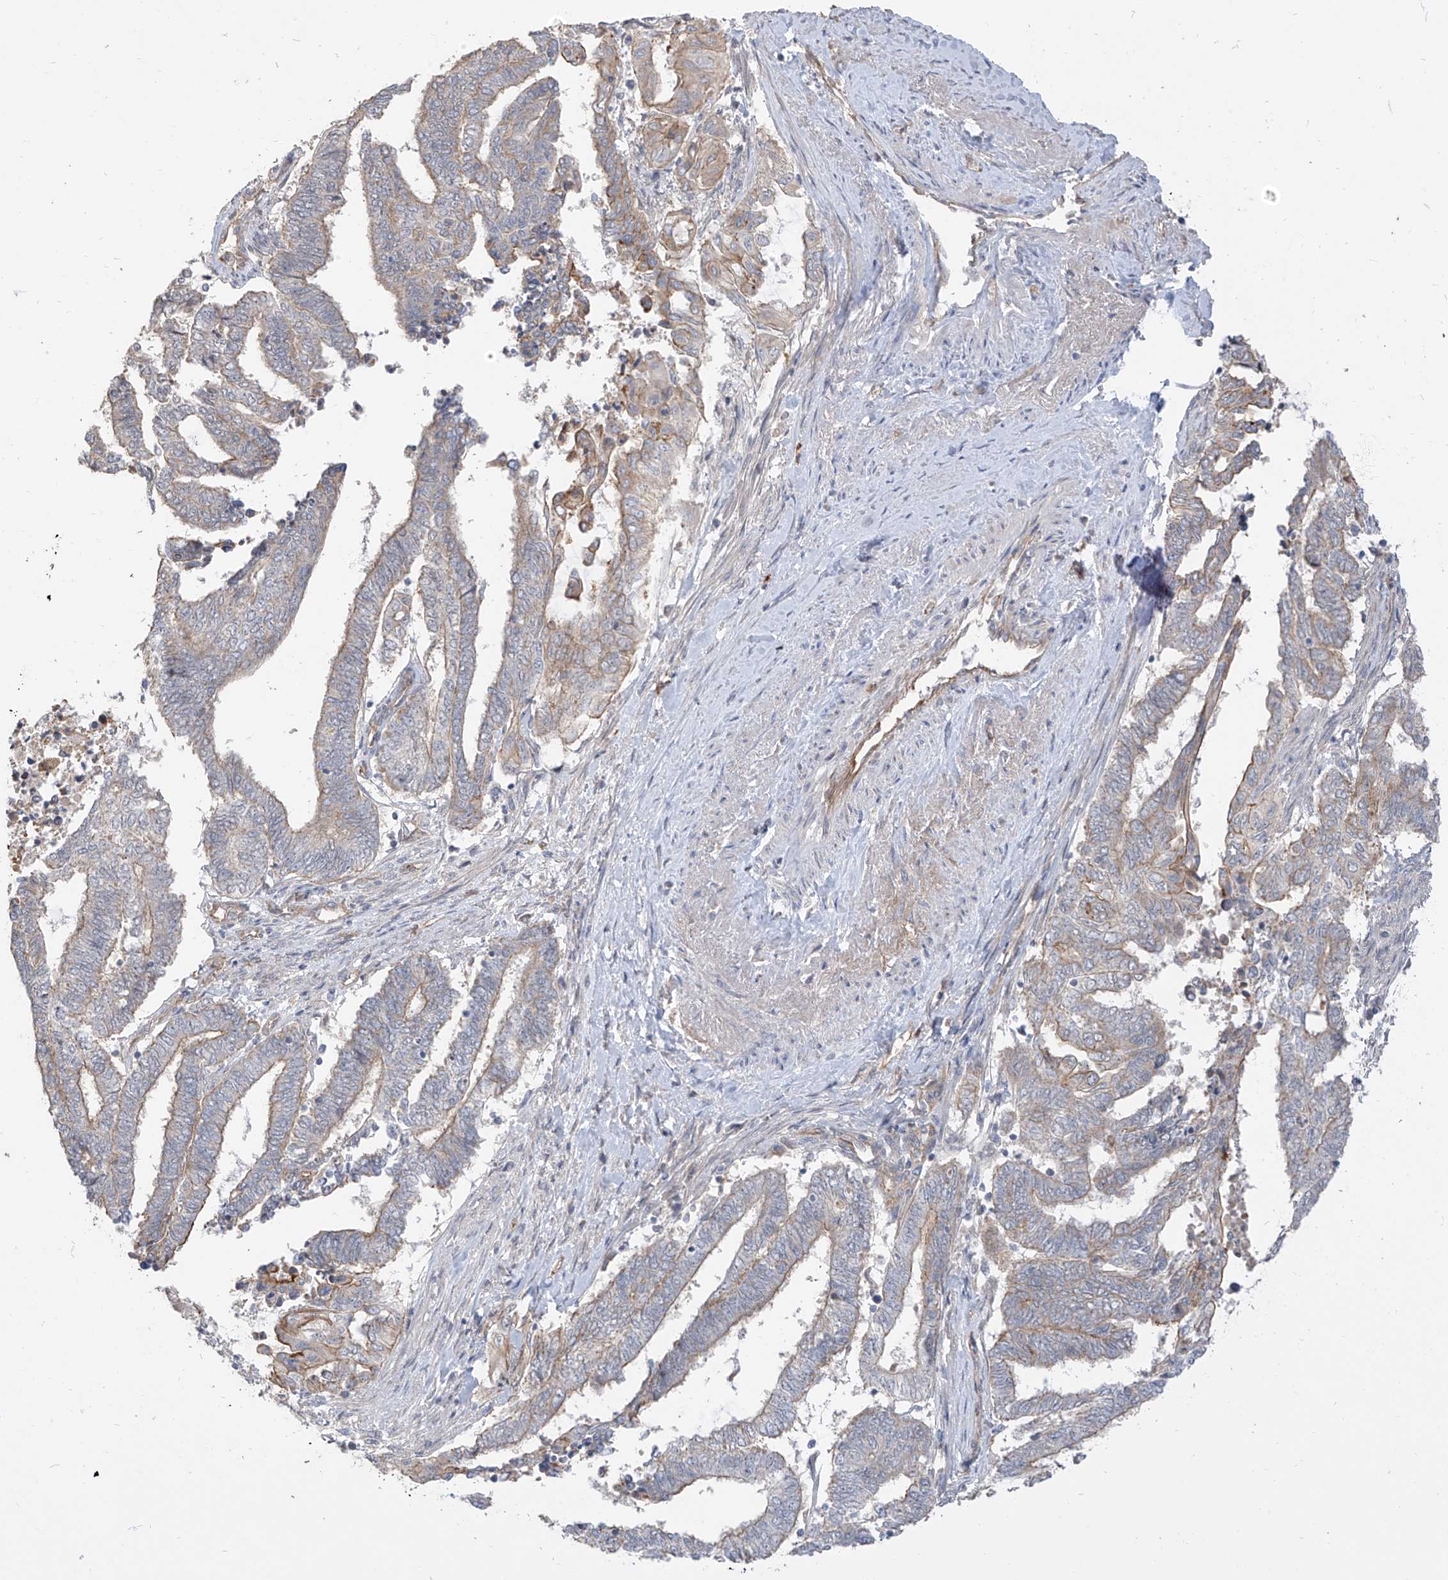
{"staining": {"intensity": "moderate", "quantity": "<25%", "location": "cytoplasmic/membranous"}, "tissue": "endometrial cancer", "cell_type": "Tumor cells", "image_type": "cancer", "snomed": [{"axis": "morphology", "description": "Adenocarcinoma, NOS"}, {"axis": "topography", "description": "Uterus"}, {"axis": "topography", "description": "Endometrium"}], "caption": "Endometrial adenocarcinoma stained for a protein (brown) shows moderate cytoplasmic/membranous positive positivity in about <25% of tumor cells.", "gene": "EPHX4", "patient": {"sex": "female", "age": 70}}